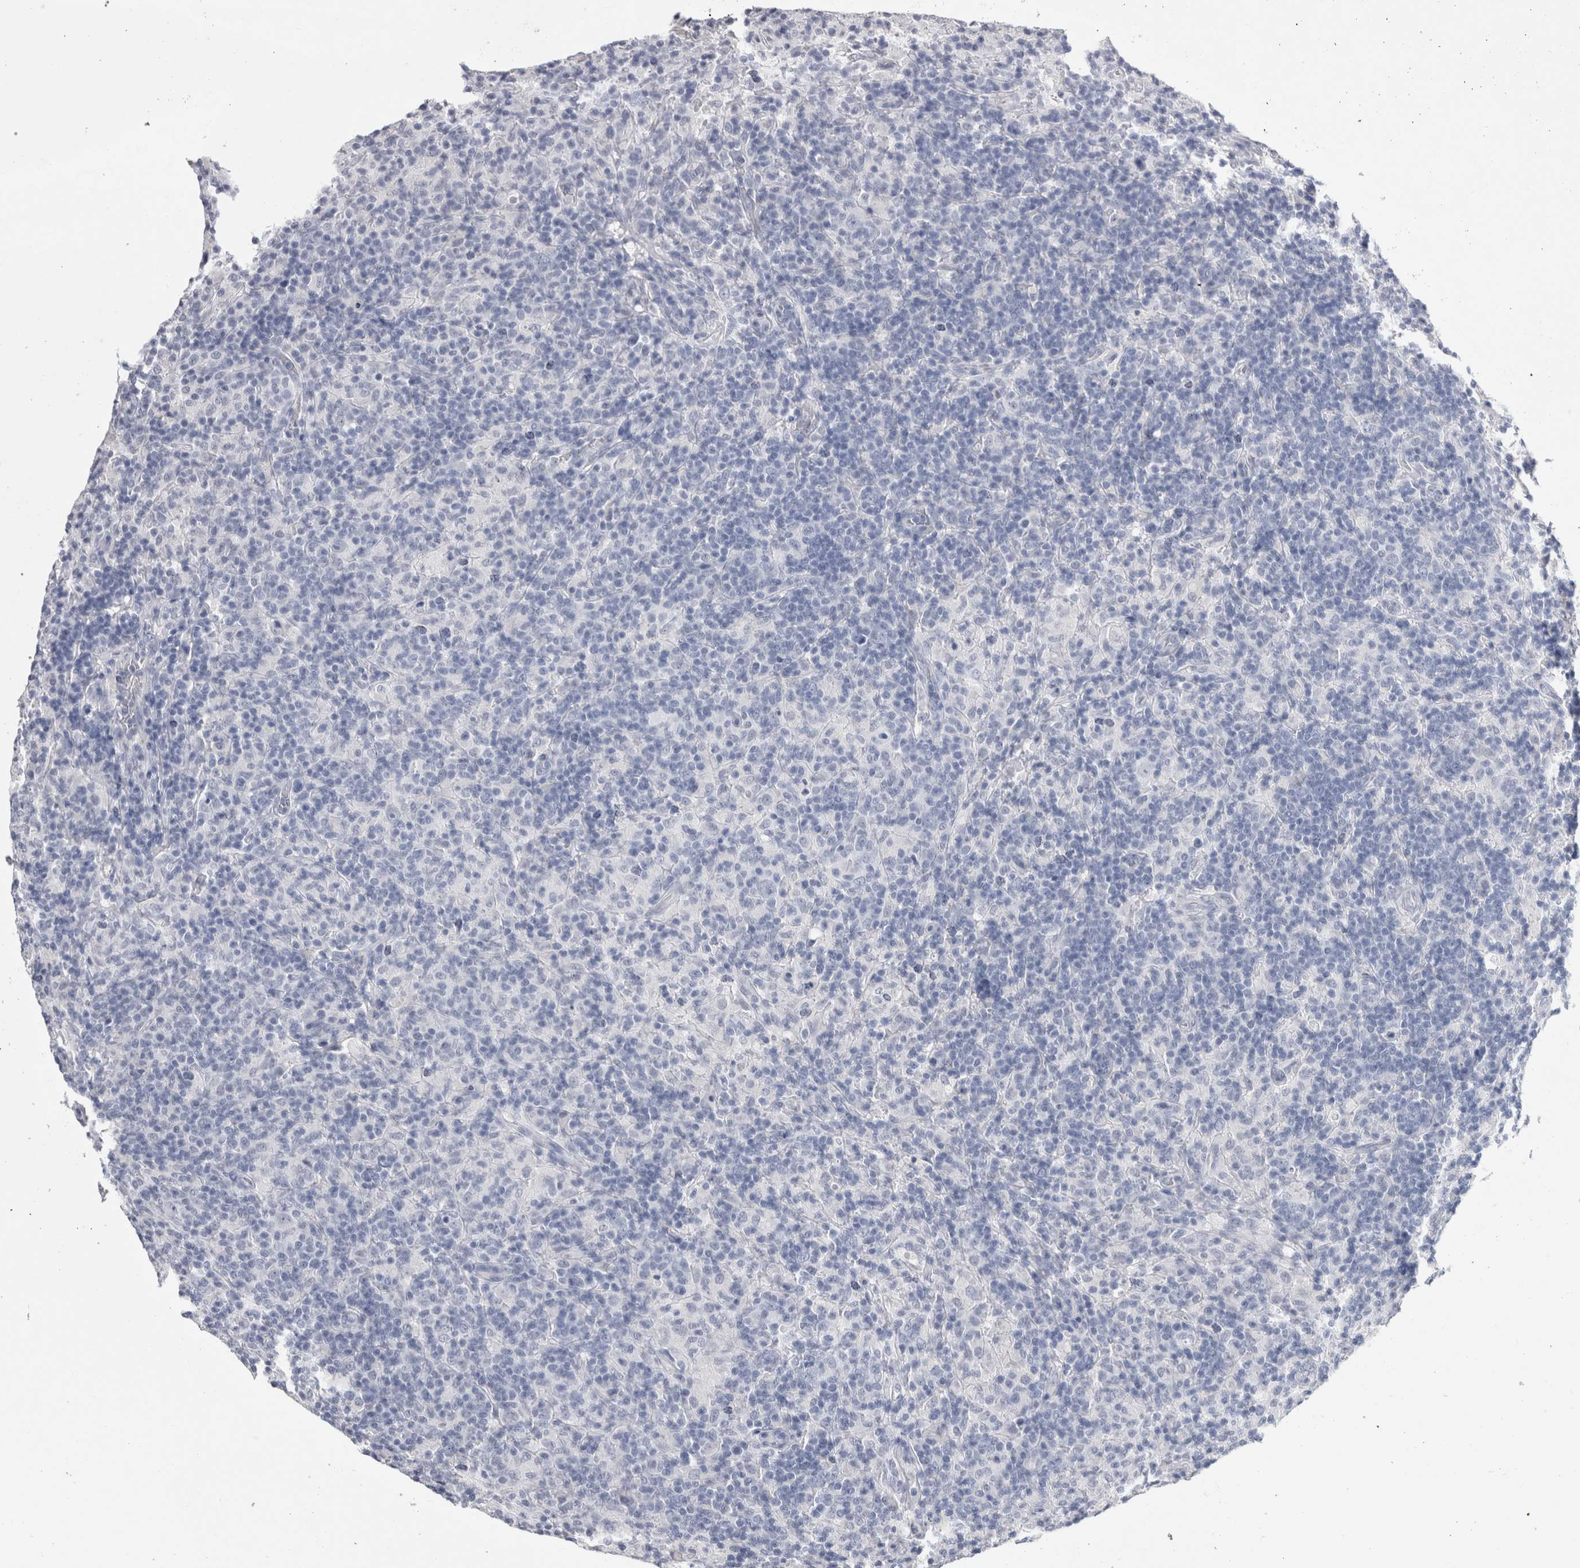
{"staining": {"intensity": "negative", "quantity": "none", "location": "none"}, "tissue": "lymphoma", "cell_type": "Tumor cells", "image_type": "cancer", "snomed": [{"axis": "morphology", "description": "Hodgkin's disease, NOS"}, {"axis": "topography", "description": "Lymph node"}], "caption": "Lymphoma was stained to show a protein in brown. There is no significant staining in tumor cells.", "gene": "CDHR5", "patient": {"sex": "male", "age": 70}}